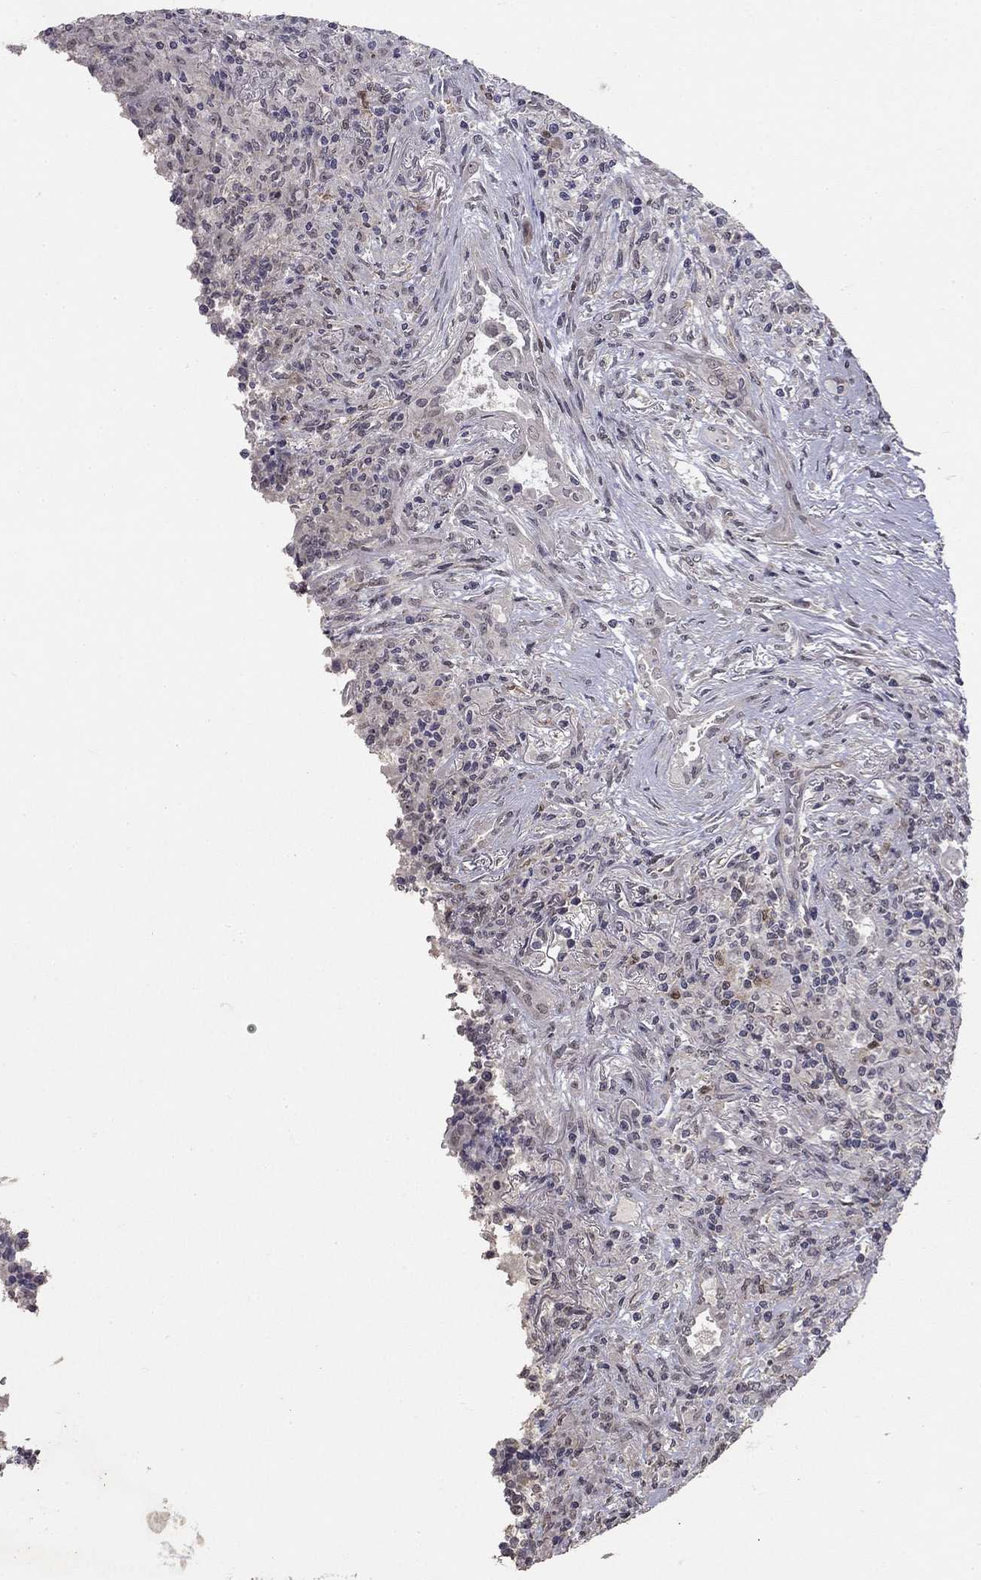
{"staining": {"intensity": "moderate", "quantity": "<25%", "location": "nuclear"}, "tissue": "lymphoma", "cell_type": "Tumor cells", "image_type": "cancer", "snomed": [{"axis": "morphology", "description": "Malignant lymphoma, non-Hodgkin's type, High grade"}, {"axis": "topography", "description": "Lung"}], "caption": "Human lymphoma stained with a brown dye displays moderate nuclear positive expression in approximately <25% of tumor cells.", "gene": "STXBP6", "patient": {"sex": "male", "age": 79}}